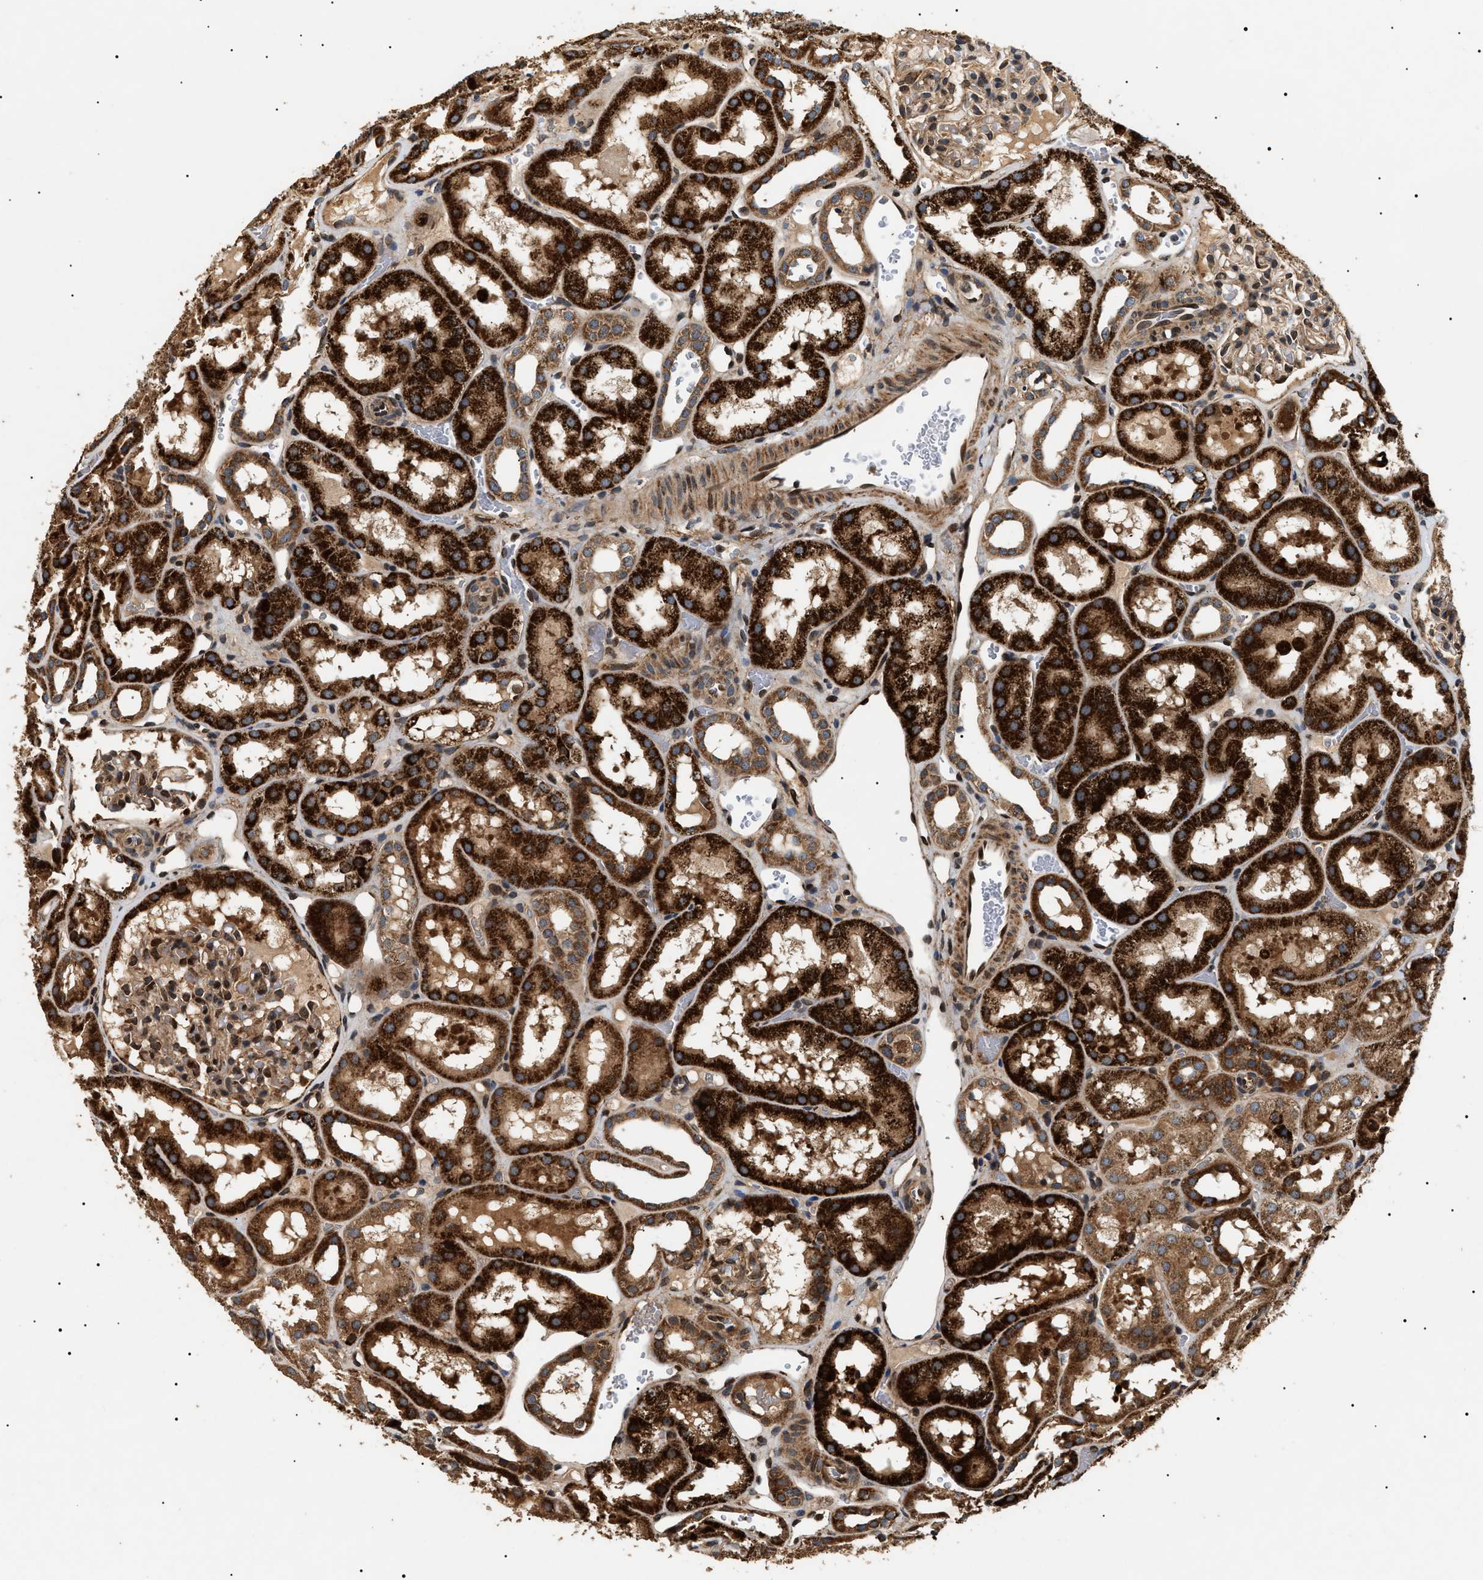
{"staining": {"intensity": "moderate", "quantity": ">75%", "location": "cytoplasmic/membranous"}, "tissue": "kidney", "cell_type": "Cells in glomeruli", "image_type": "normal", "snomed": [{"axis": "morphology", "description": "Normal tissue, NOS"}, {"axis": "topography", "description": "Kidney"}, {"axis": "topography", "description": "Urinary bladder"}], "caption": "Moderate cytoplasmic/membranous expression is present in approximately >75% of cells in glomeruli in unremarkable kidney.", "gene": "ZBTB26", "patient": {"sex": "male", "age": 16}}